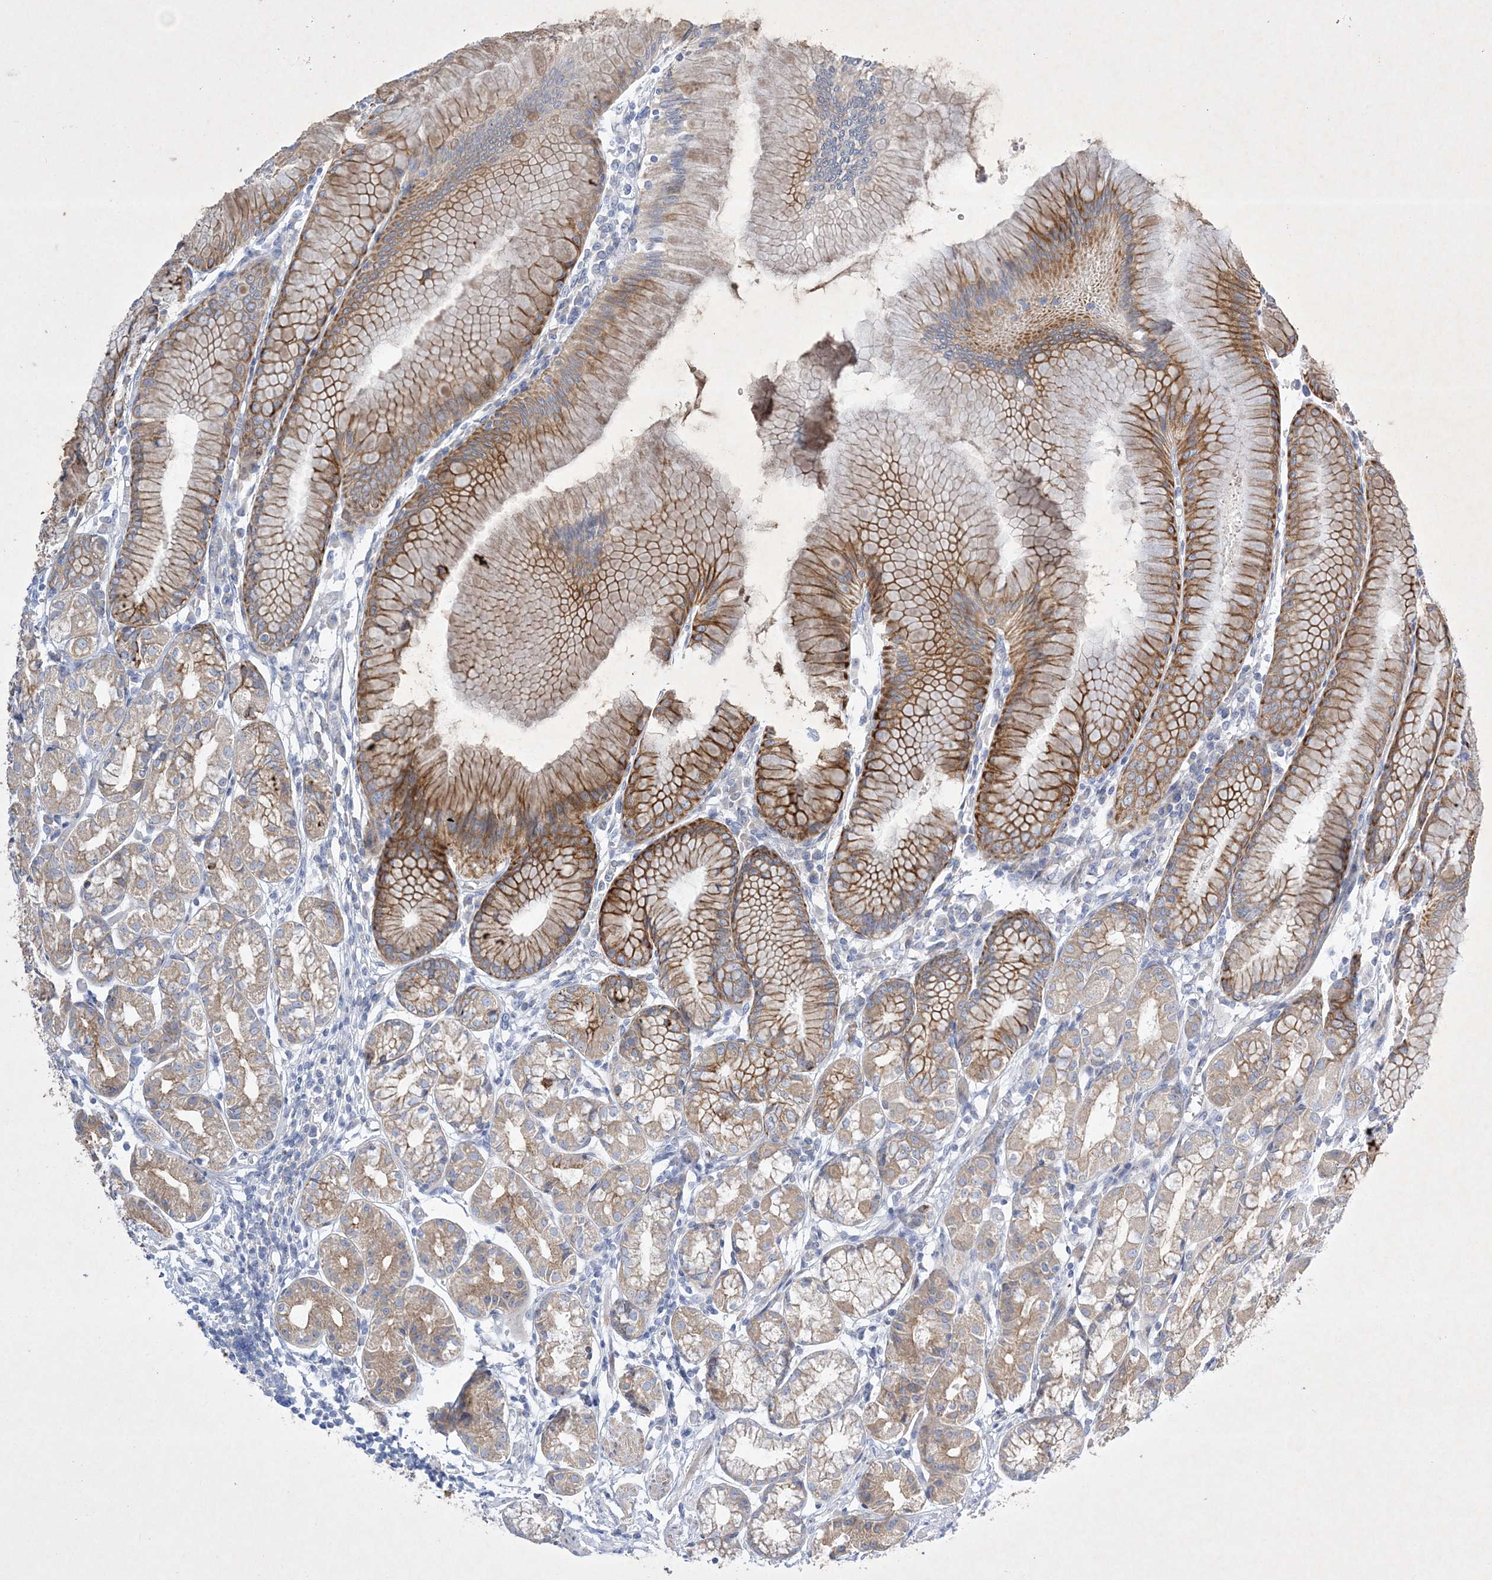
{"staining": {"intensity": "moderate", "quantity": ">75%", "location": "cytoplasmic/membranous"}, "tissue": "stomach", "cell_type": "Glandular cells", "image_type": "normal", "snomed": [{"axis": "morphology", "description": "Normal tissue, NOS"}, {"axis": "topography", "description": "Stomach"}], "caption": "Protein expression analysis of normal stomach displays moderate cytoplasmic/membranous expression in about >75% of glandular cells.", "gene": "FARSB", "patient": {"sex": "female", "age": 57}}